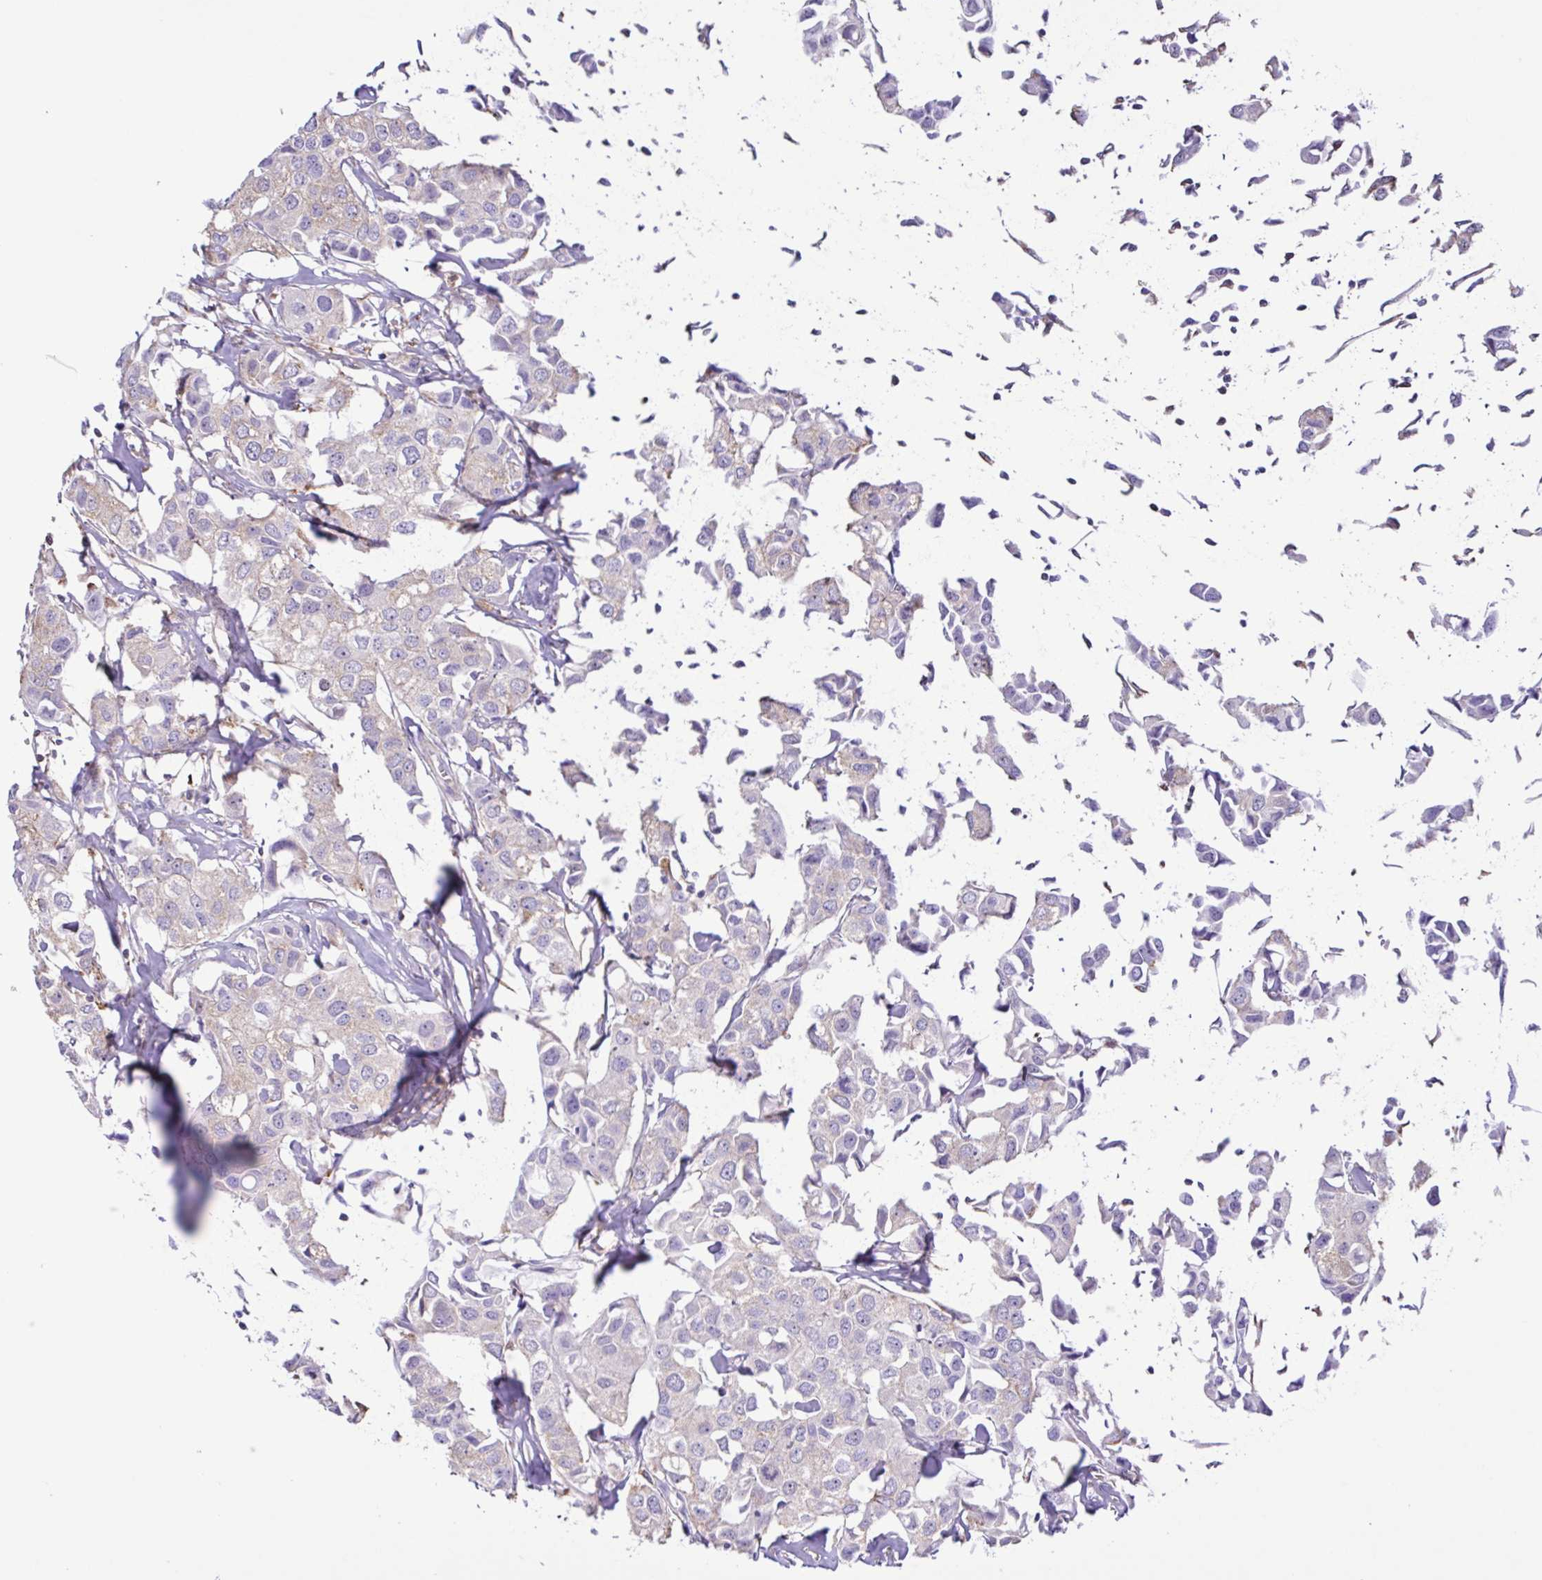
{"staining": {"intensity": "negative", "quantity": "none", "location": "none"}, "tissue": "breast cancer", "cell_type": "Tumor cells", "image_type": "cancer", "snomed": [{"axis": "morphology", "description": "Duct carcinoma"}, {"axis": "topography", "description": "Breast"}], "caption": "High power microscopy image of an immunohistochemistry (IHC) histopathology image of breast cancer (invasive ductal carcinoma), revealing no significant staining in tumor cells. The staining was performed using DAB to visualize the protein expression in brown, while the nuclei were stained in blue with hematoxylin (Magnification: 20x).", "gene": "CYP17A1", "patient": {"sex": "female", "age": 80}}